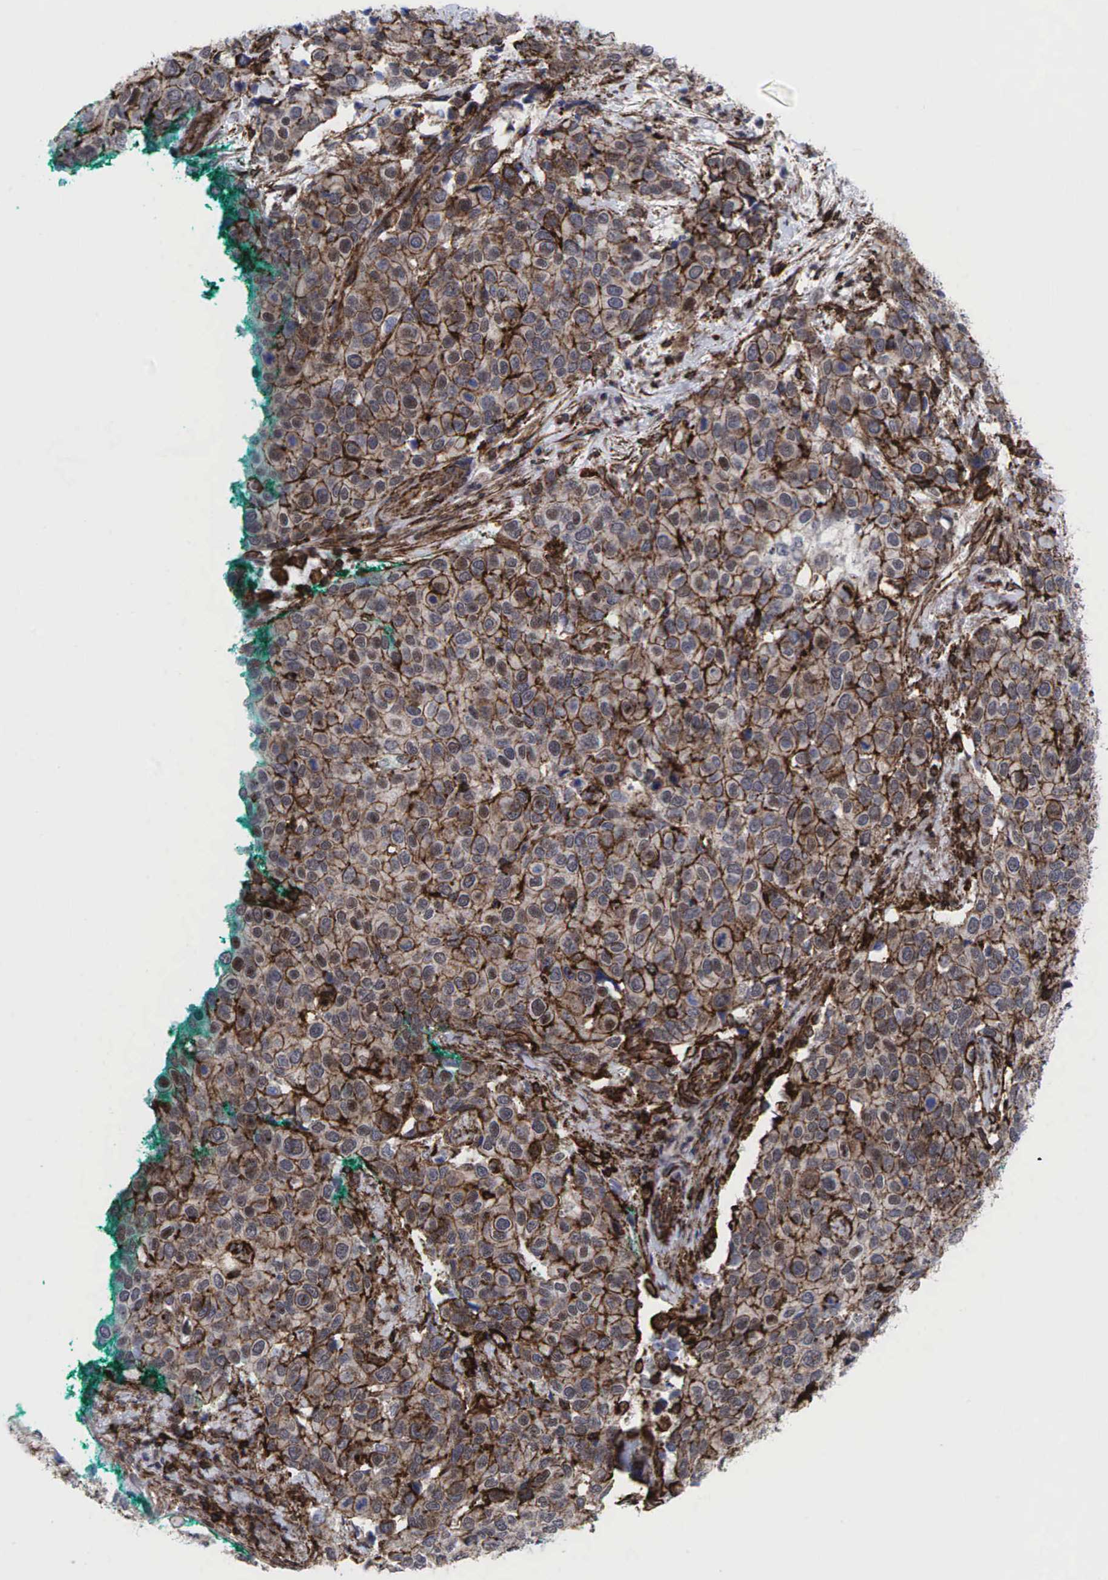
{"staining": {"intensity": "moderate", "quantity": ">75%", "location": "cytoplasmic/membranous"}, "tissue": "cervical cancer", "cell_type": "Tumor cells", "image_type": "cancer", "snomed": [{"axis": "morphology", "description": "Squamous cell carcinoma, NOS"}, {"axis": "topography", "description": "Cervix"}], "caption": "There is medium levels of moderate cytoplasmic/membranous positivity in tumor cells of cervical squamous cell carcinoma, as demonstrated by immunohistochemical staining (brown color).", "gene": "GPRASP1", "patient": {"sex": "female", "age": 54}}